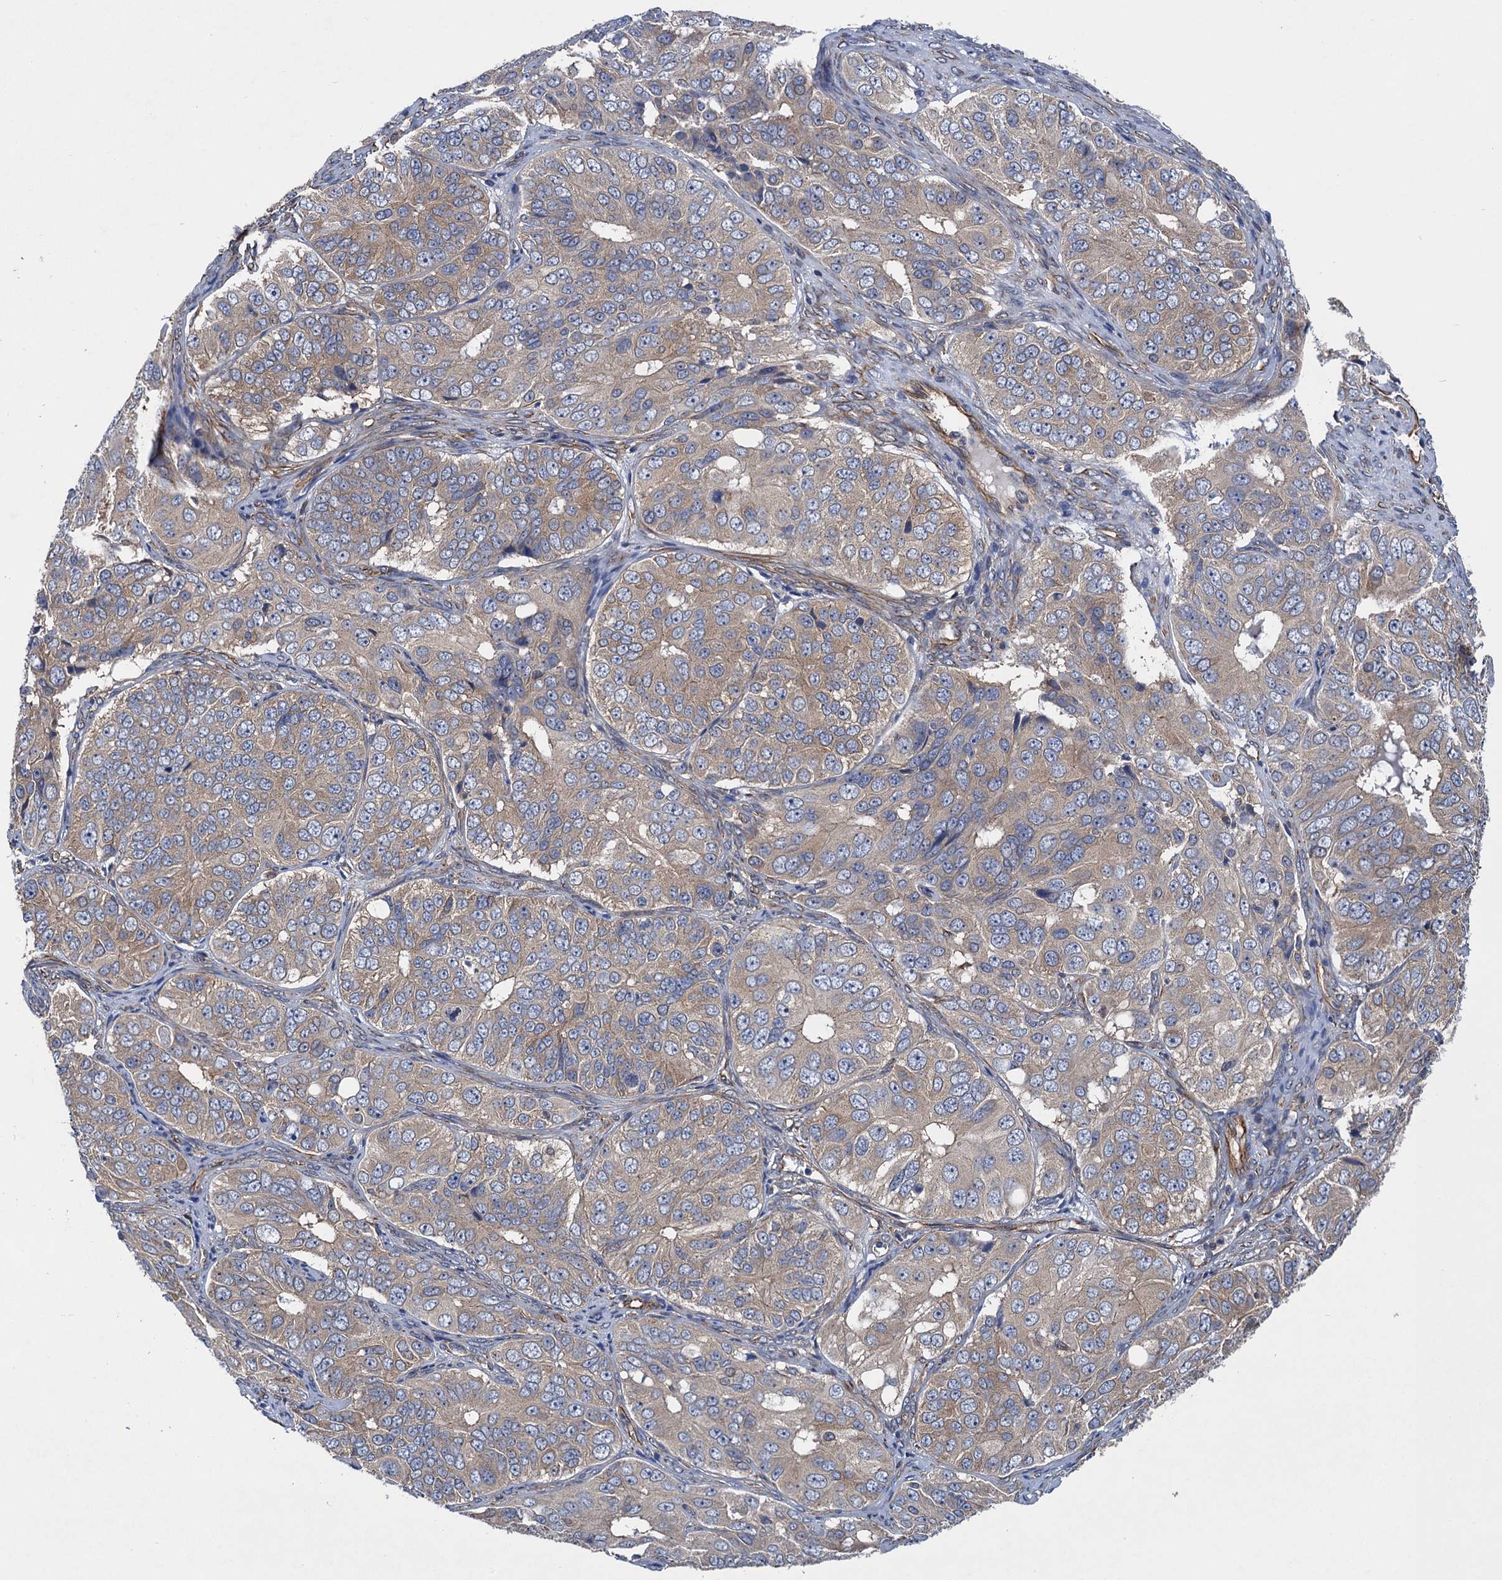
{"staining": {"intensity": "weak", "quantity": ">75%", "location": "cytoplasmic/membranous"}, "tissue": "ovarian cancer", "cell_type": "Tumor cells", "image_type": "cancer", "snomed": [{"axis": "morphology", "description": "Carcinoma, endometroid"}, {"axis": "topography", "description": "Ovary"}], "caption": "An image of human endometroid carcinoma (ovarian) stained for a protein displays weak cytoplasmic/membranous brown staining in tumor cells. The protein of interest is shown in brown color, while the nuclei are stained blue.", "gene": "PJA2", "patient": {"sex": "female", "age": 51}}